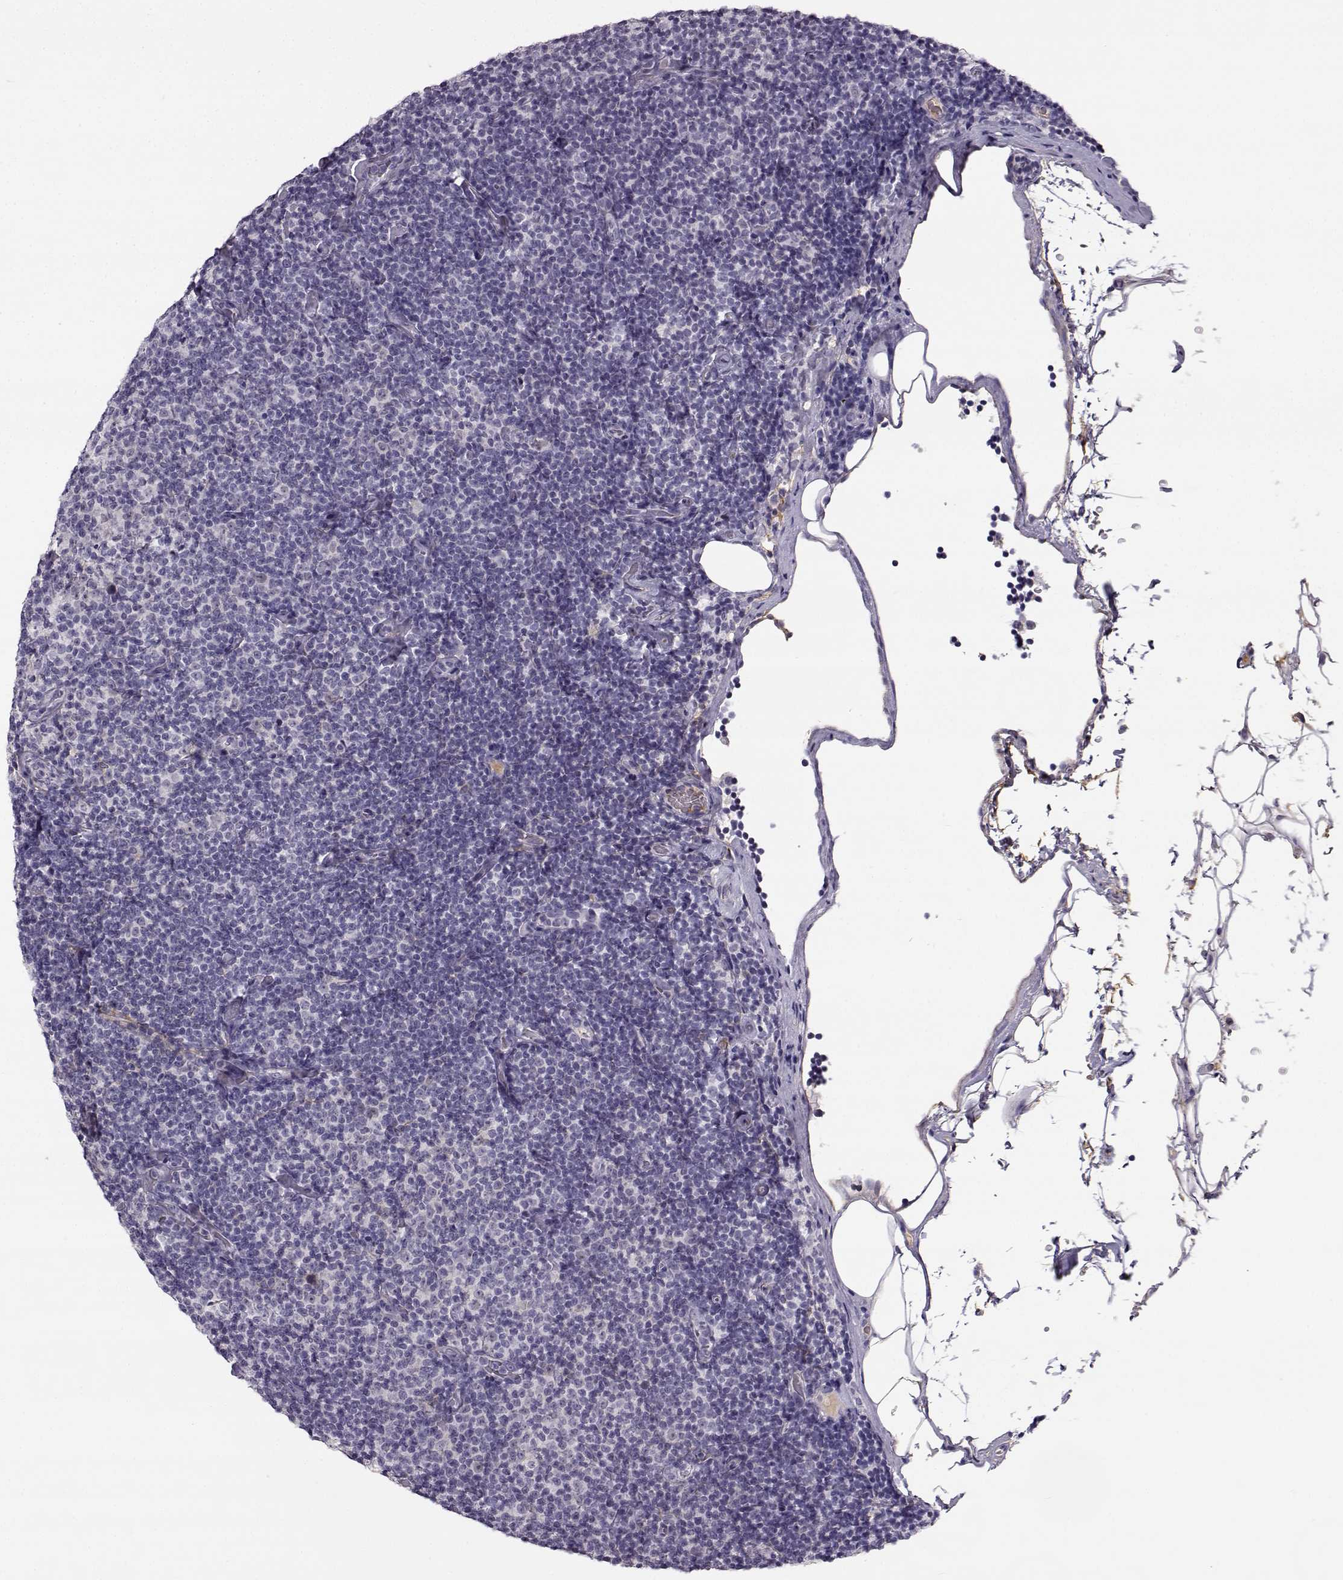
{"staining": {"intensity": "negative", "quantity": "none", "location": "none"}, "tissue": "lymphoma", "cell_type": "Tumor cells", "image_type": "cancer", "snomed": [{"axis": "morphology", "description": "Malignant lymphoma, non-Hodgkin's type, Low grade"}, {"axis": "topography", "description": "Lymph node"}], "caption": "An immunohistochemistry (IHC) photomicrograph of malignant lymphoma, non-Hodgkin's type (low-grade) is shown. There is no staining in tumor cells of malignant lymphoma, non-Hodgkin's type (low-grade). (DAB immunohistochemistry with hematoxylin counter stain).", "gene": "TRIM69", "patient": {"sex": "male", "age": 81}}